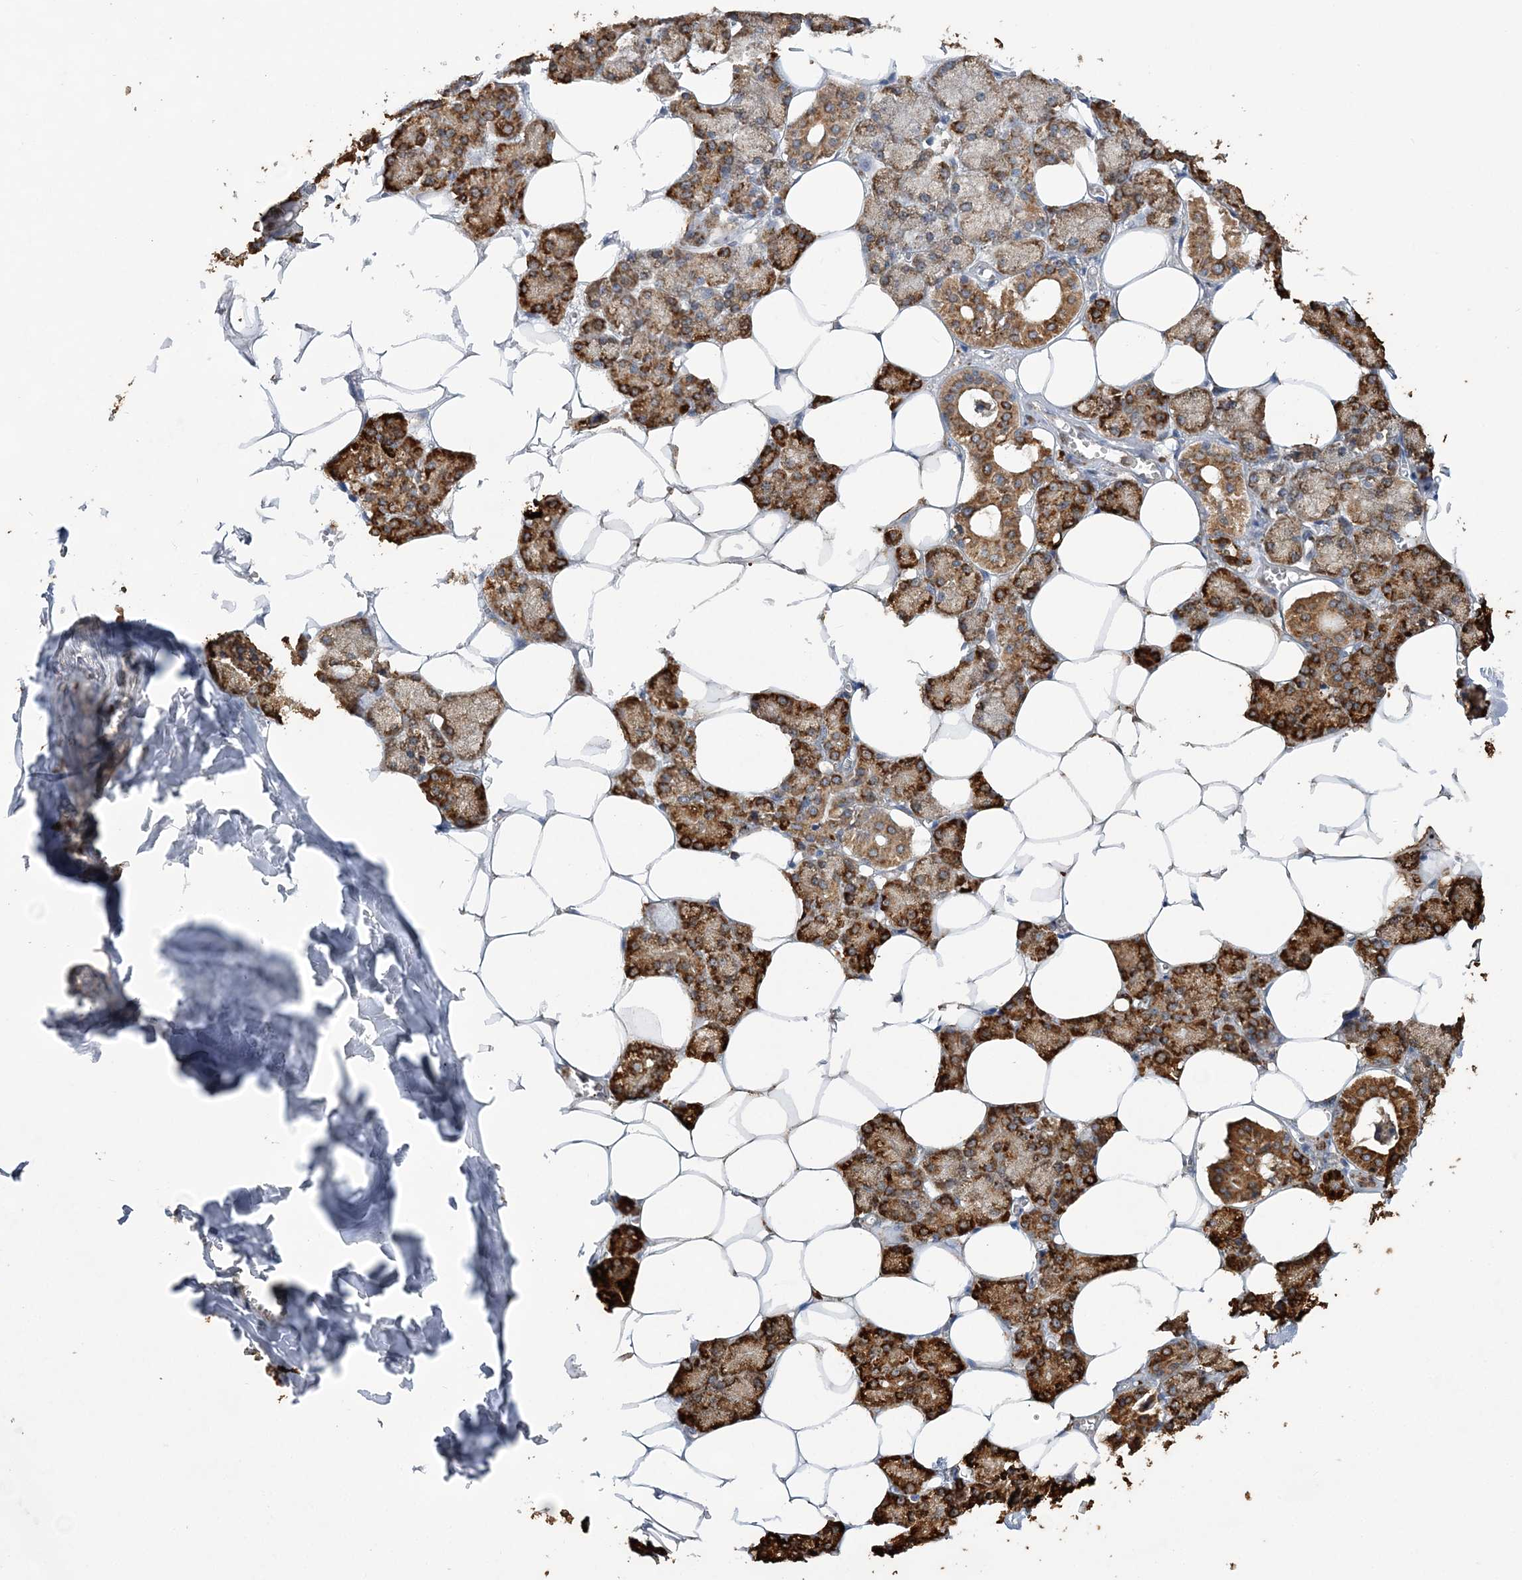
{"staining": {"intensity": "strong", "quantity": ">75%", "location": "cytoplasmic/membranous"}, "tissue": "salivary gland", "cell_type": "Glandular cells", "image_type": "normal", "snomed": [{"axis": "morphology", "description": "Normal tissue, NOS"}, {"axis": "topography", "description": "Salivary gland"}], "caption": "Strong cytoplasmic/membranous protein expression is present in about >75% of glandular cells in salivary gland.", "gene": "WDR12", "patient": {"sex": "male", "age": 62}}